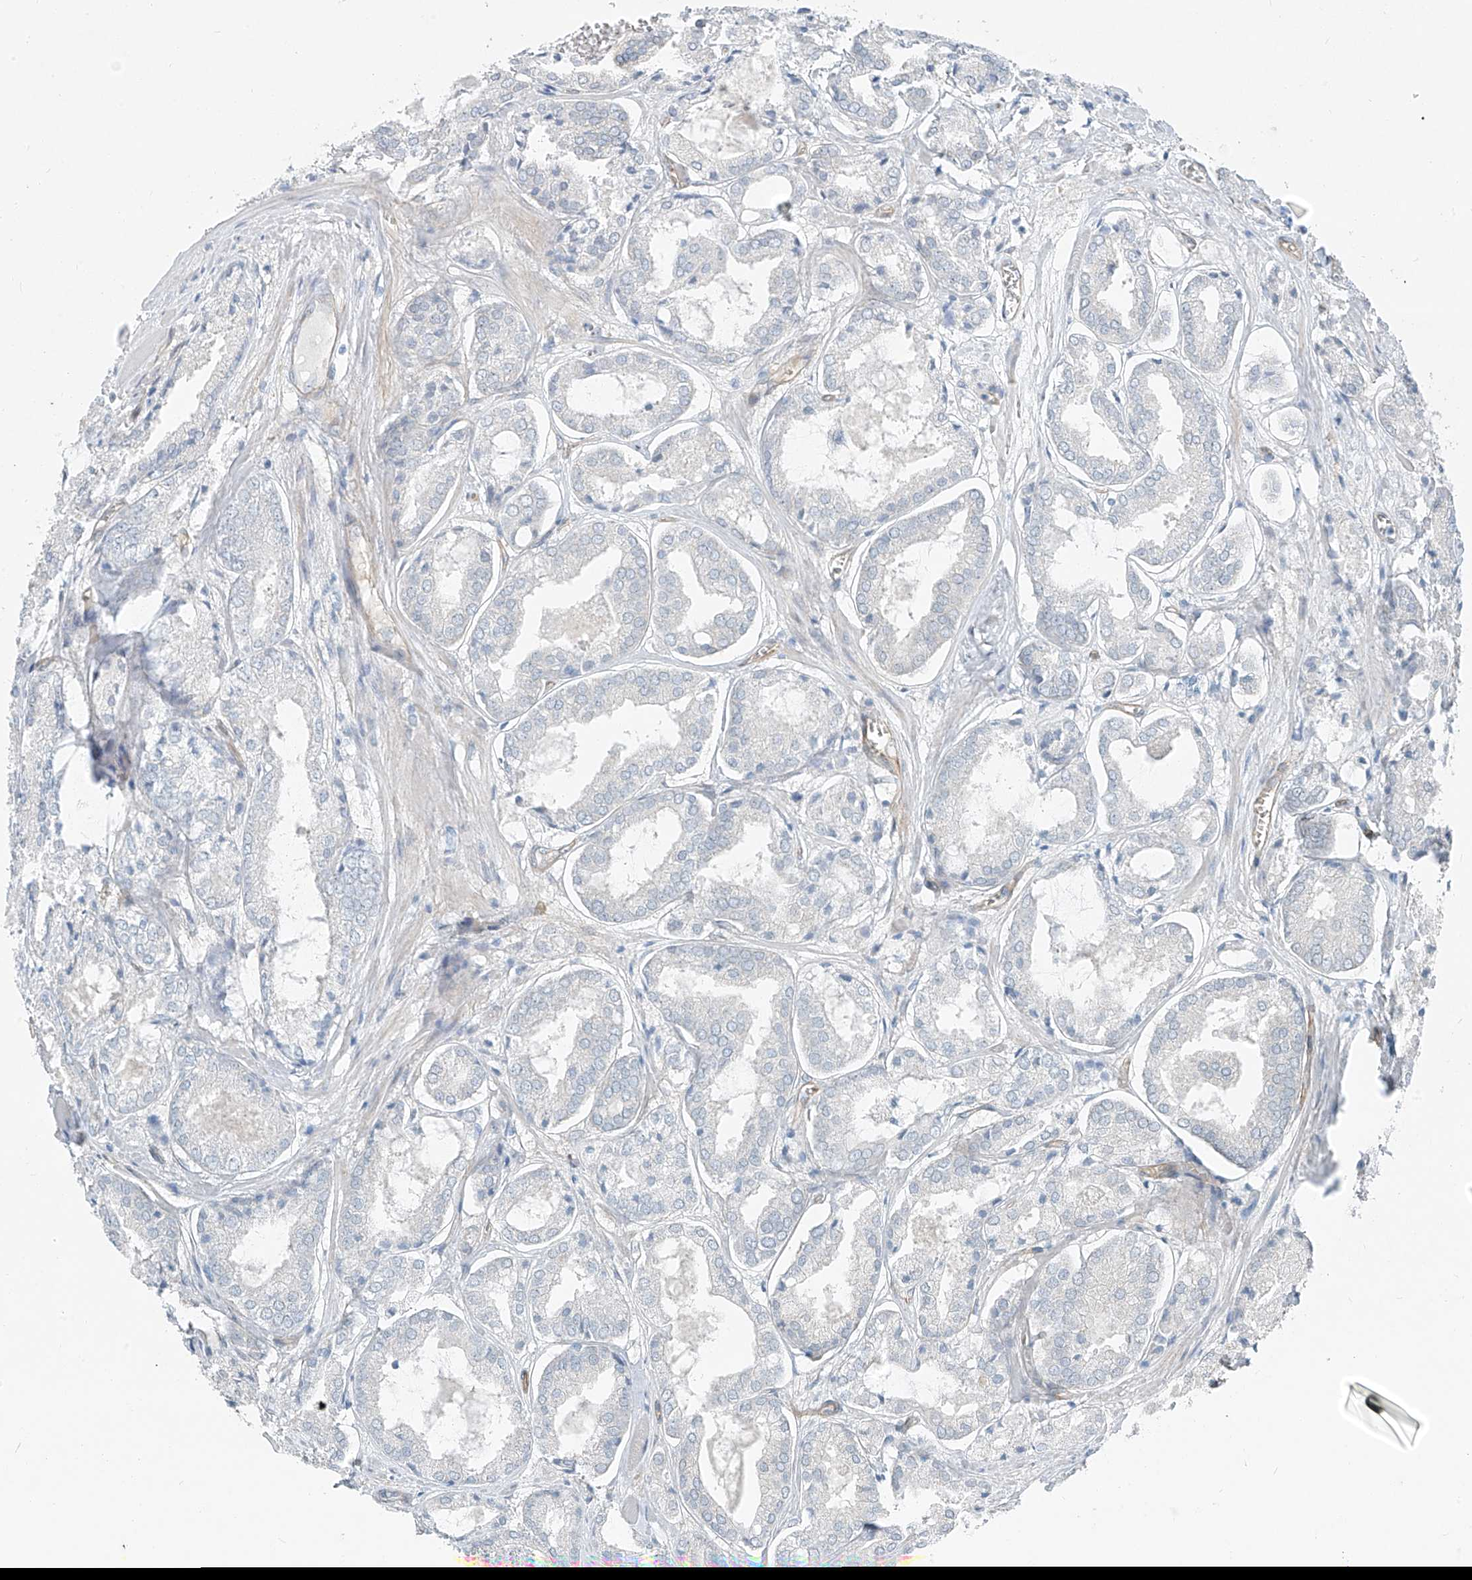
{"staining": {"intensity": "negative", "quantity": "none", "location": "none"}, "tissue": "prostate cancer", "cell_type": "Tumor cells", "image_type": "cancer", "snomed": [{"axis": "morphology", "description": "Adenocarcinoma, Low grade"}, {"axis": "topography", "description": "Prostate"}], "caption": "The IHC histopathology image has no significant staining in tumor cells of prostate cancer tissue. (Brightfield microscopy of DAB immunohistochemistry at high magnification).", "gene": "TNS2", "patient": {"sex": "male", "age": 67}}